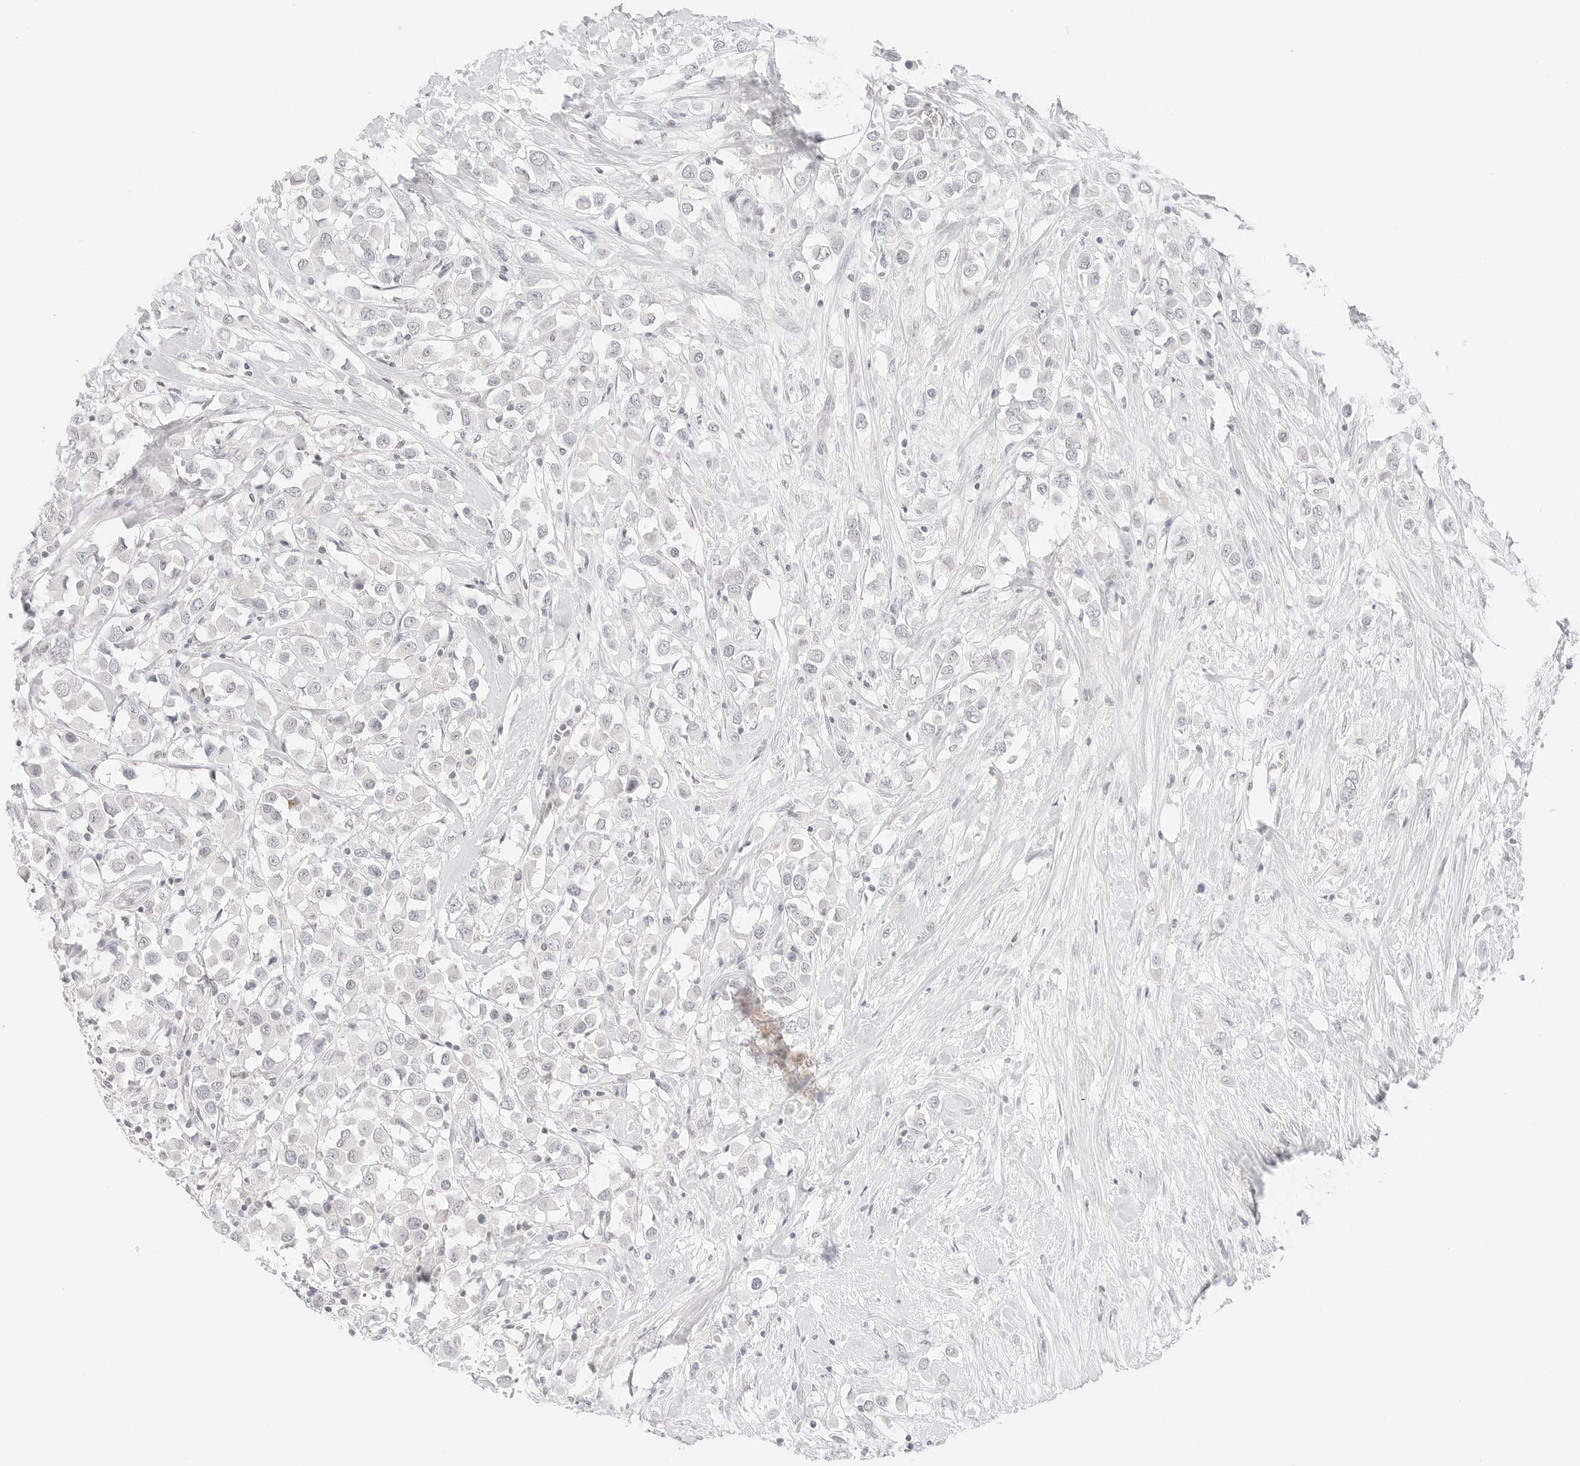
{"staining": {"intensity": "negative", "quantity": "none", "location": "none"}, "tissue": "breast cancer", "cell_type": "Tumor cells", "image_type": "cancer", "snomed": [{"axis": "morphology", "description": "Duct carcinoma"}, {"axis": "topography", "description": "Breast"}], "caption": "Breast cancer (intraductal carcinoma) stained for a protein using IHC exhibits no staining tumor cells.", "gene": "GNAS", "patient": {"sex": "female", "age": 61}}